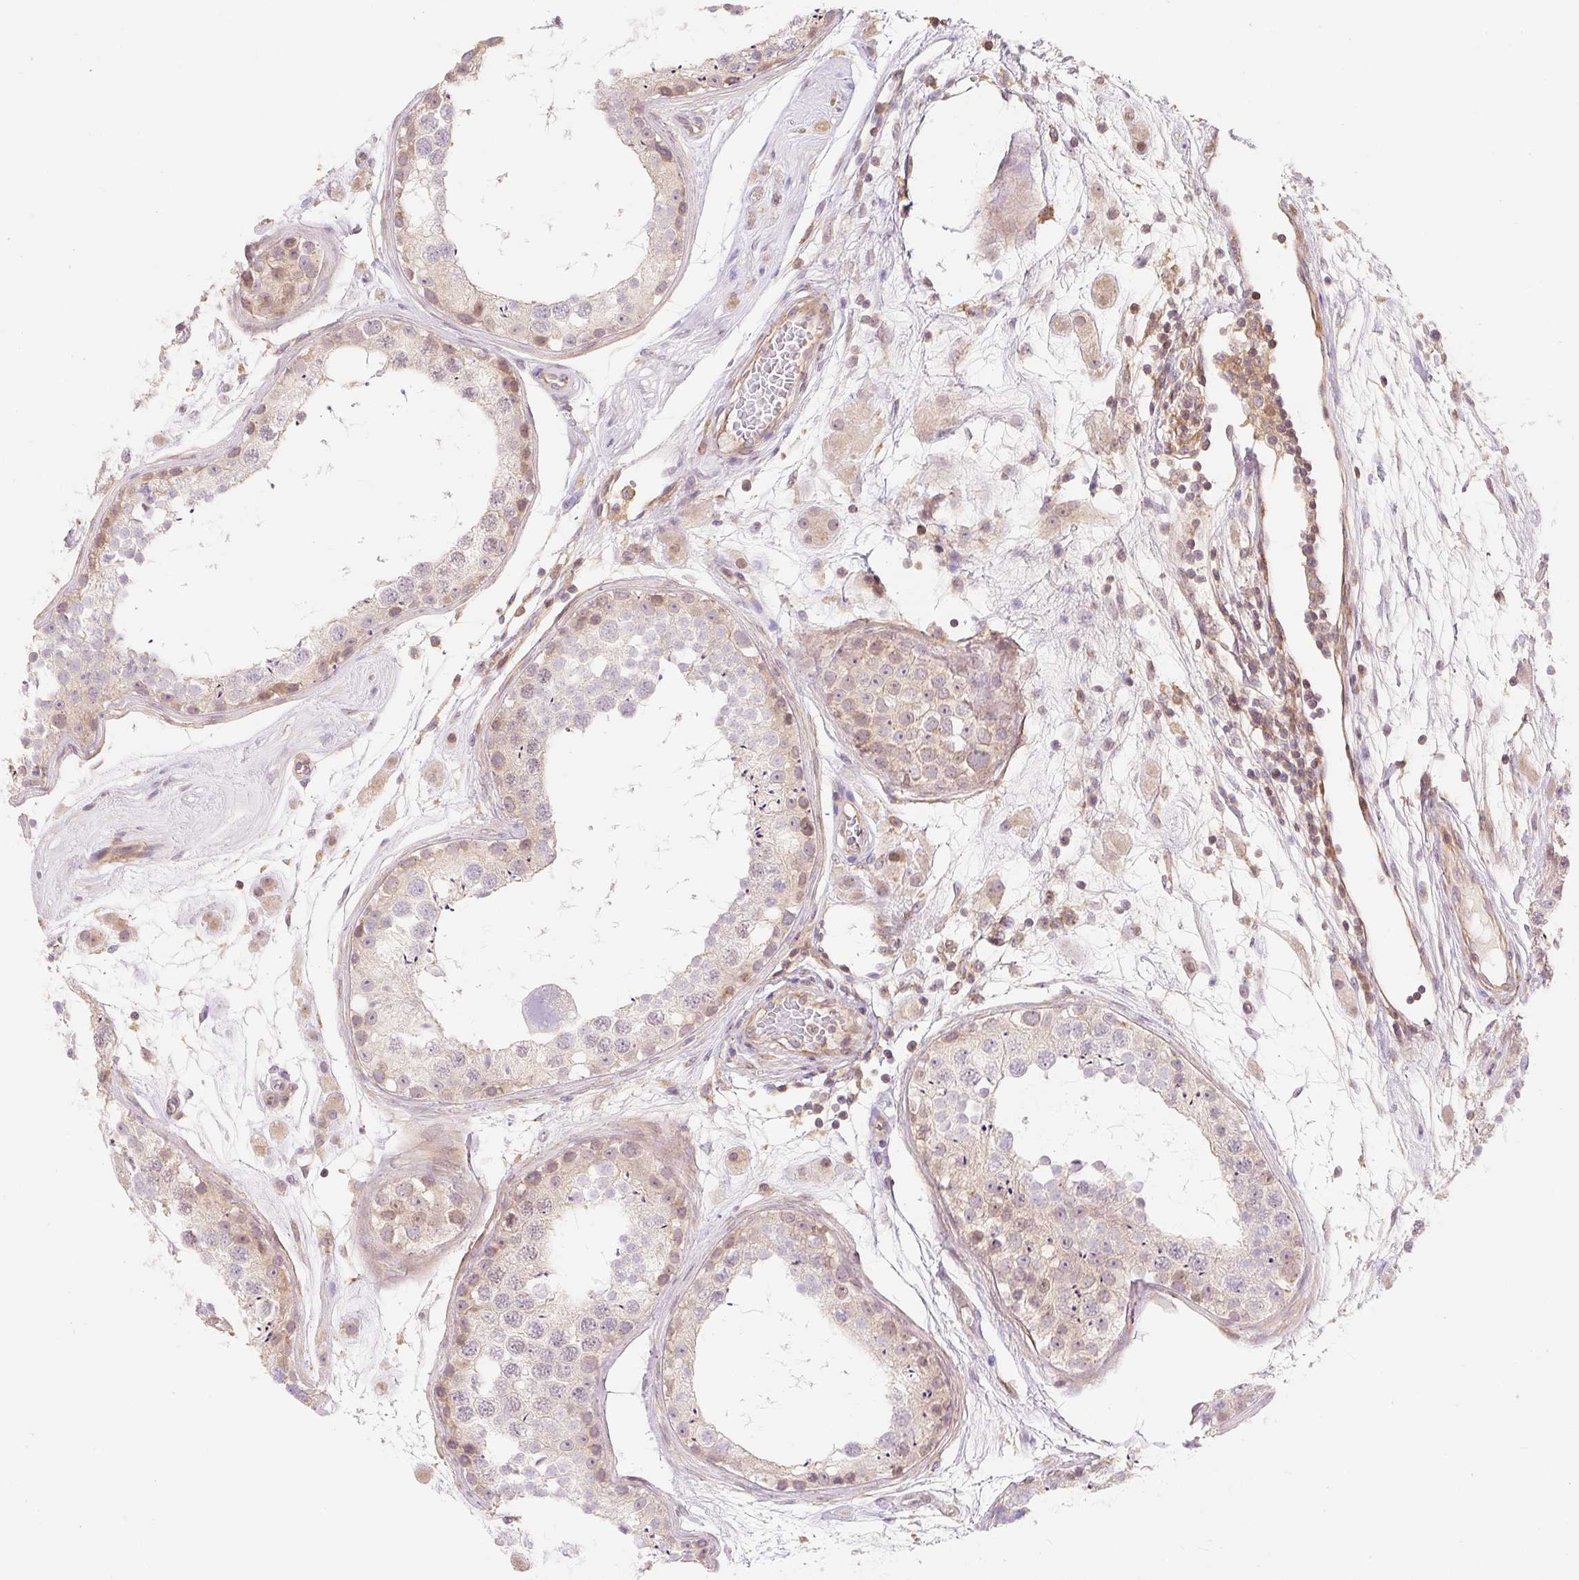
{"staining": {"intensity": "weak", "quantity": "25%-75%", "location": "cytoplasmic/membranous"}, "tissue": "testis", "cell_type": "Cells in seminiferous ducts", "image_type": "normal", "snomed": [{"axis": "morphology", "description": "Normal tissue, NOS"}, {"axis": "topography", "description": "Testis"}], "caption": "Immunohistochemistry (DAB) staining of unremarkable testis exhibits weak cytoplasmic/membranous protein staining in approximately 25%-75% of cells in seminiferous ducts.", "gene": "EMC10", "patient": {"sex": "male", "age": 25}}